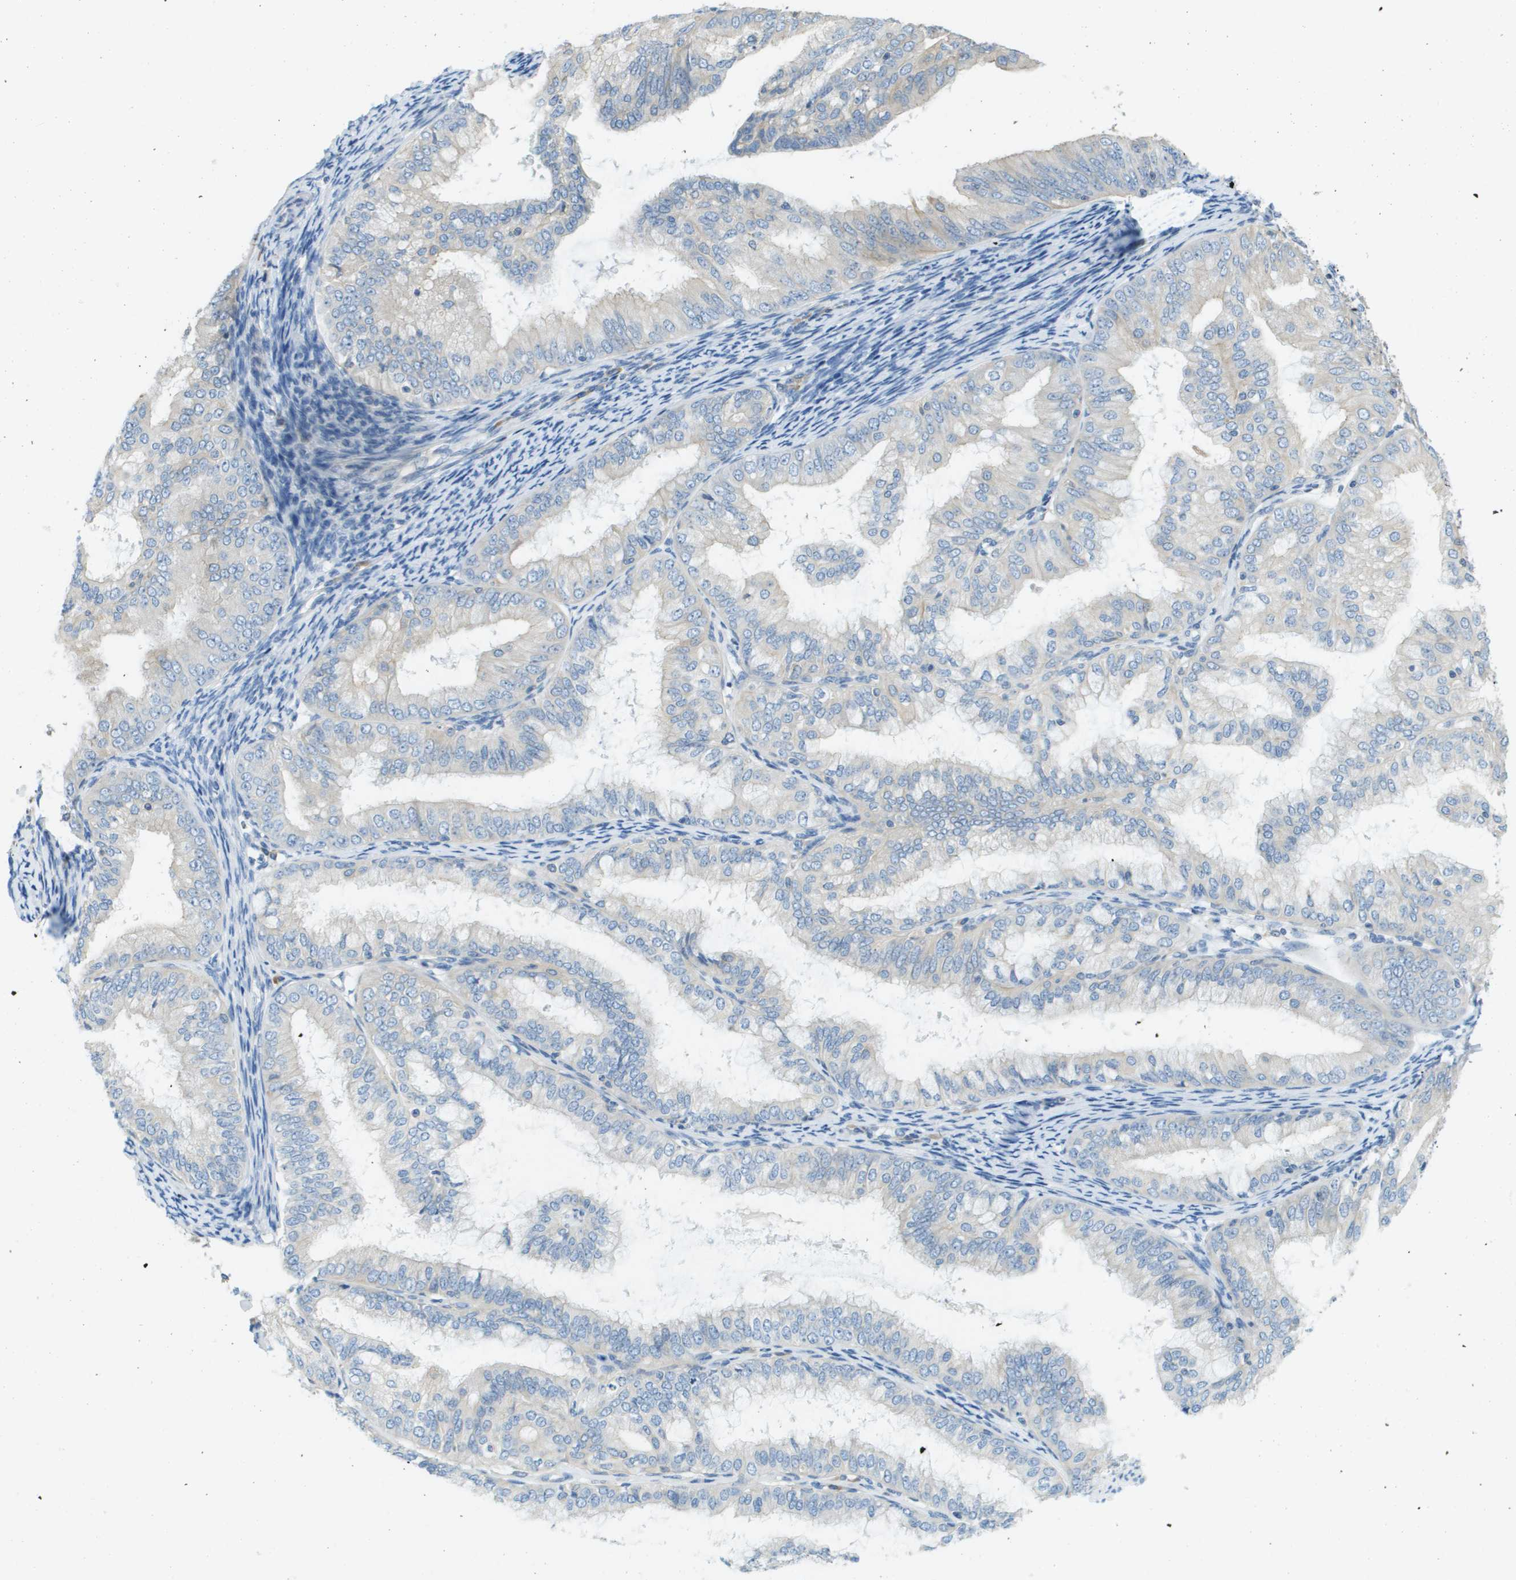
{"staining": {"intensity": "negative", "quantity": "none", "location": "none"}, "tissue": "endometrial cancer", "cell_type": "Tumor cells", "image_type": "cancer", "snomed": [{"axis": "morphology", "description": "Adenocarcinoma, NOS"}, {"axis": "topography", "description": "Endometrium"}], "caption": "This is an IHC image of adenocarcinoma (endometrial). There is no expression in tumor cells.", "gene": "DNAJB11", "patient": {"sex": "female", "age": 63}}